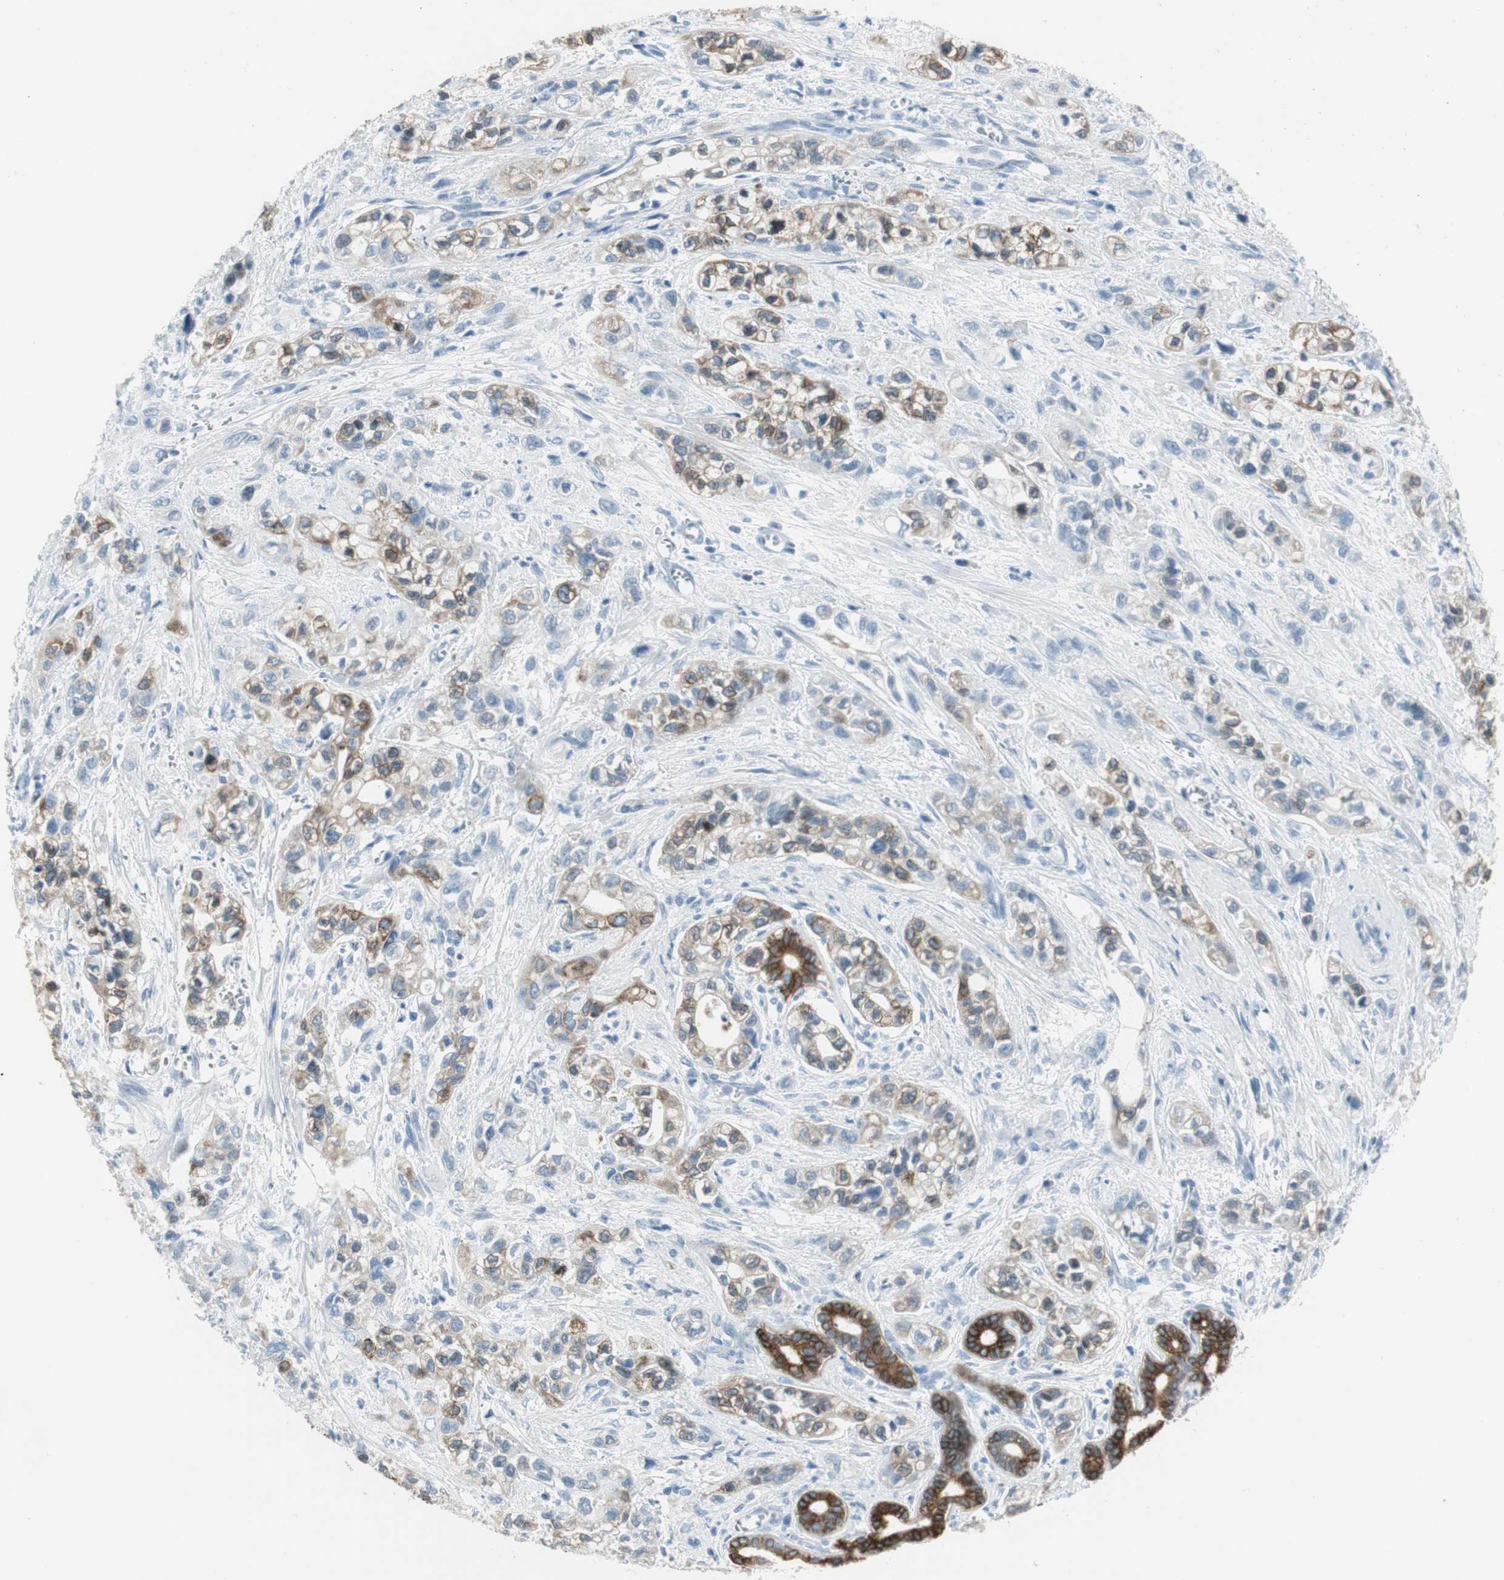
{"staining": {"intensity": "moderate", "quantity": "25%-75%", "location": "cytoplasmic/membranous"}, "tissue": "pancreatic cancer", "cell_type": "Tumor cells", "image_type": "cancer", "snomed": [{"axis": "morphology", "description": "Adenocarcinoma, NOS"}, {"axis": "topography", "description": "Pancreas"}], "caption": "Human pancreatic cancer (adenocarcinoma) stained with a brown dye displays moderate cytoplasmic/membranous positive staining in about 25%-75% of tumor cells.", "gene": "AGR2", "patient": {"sex": "male", "age": 74}}